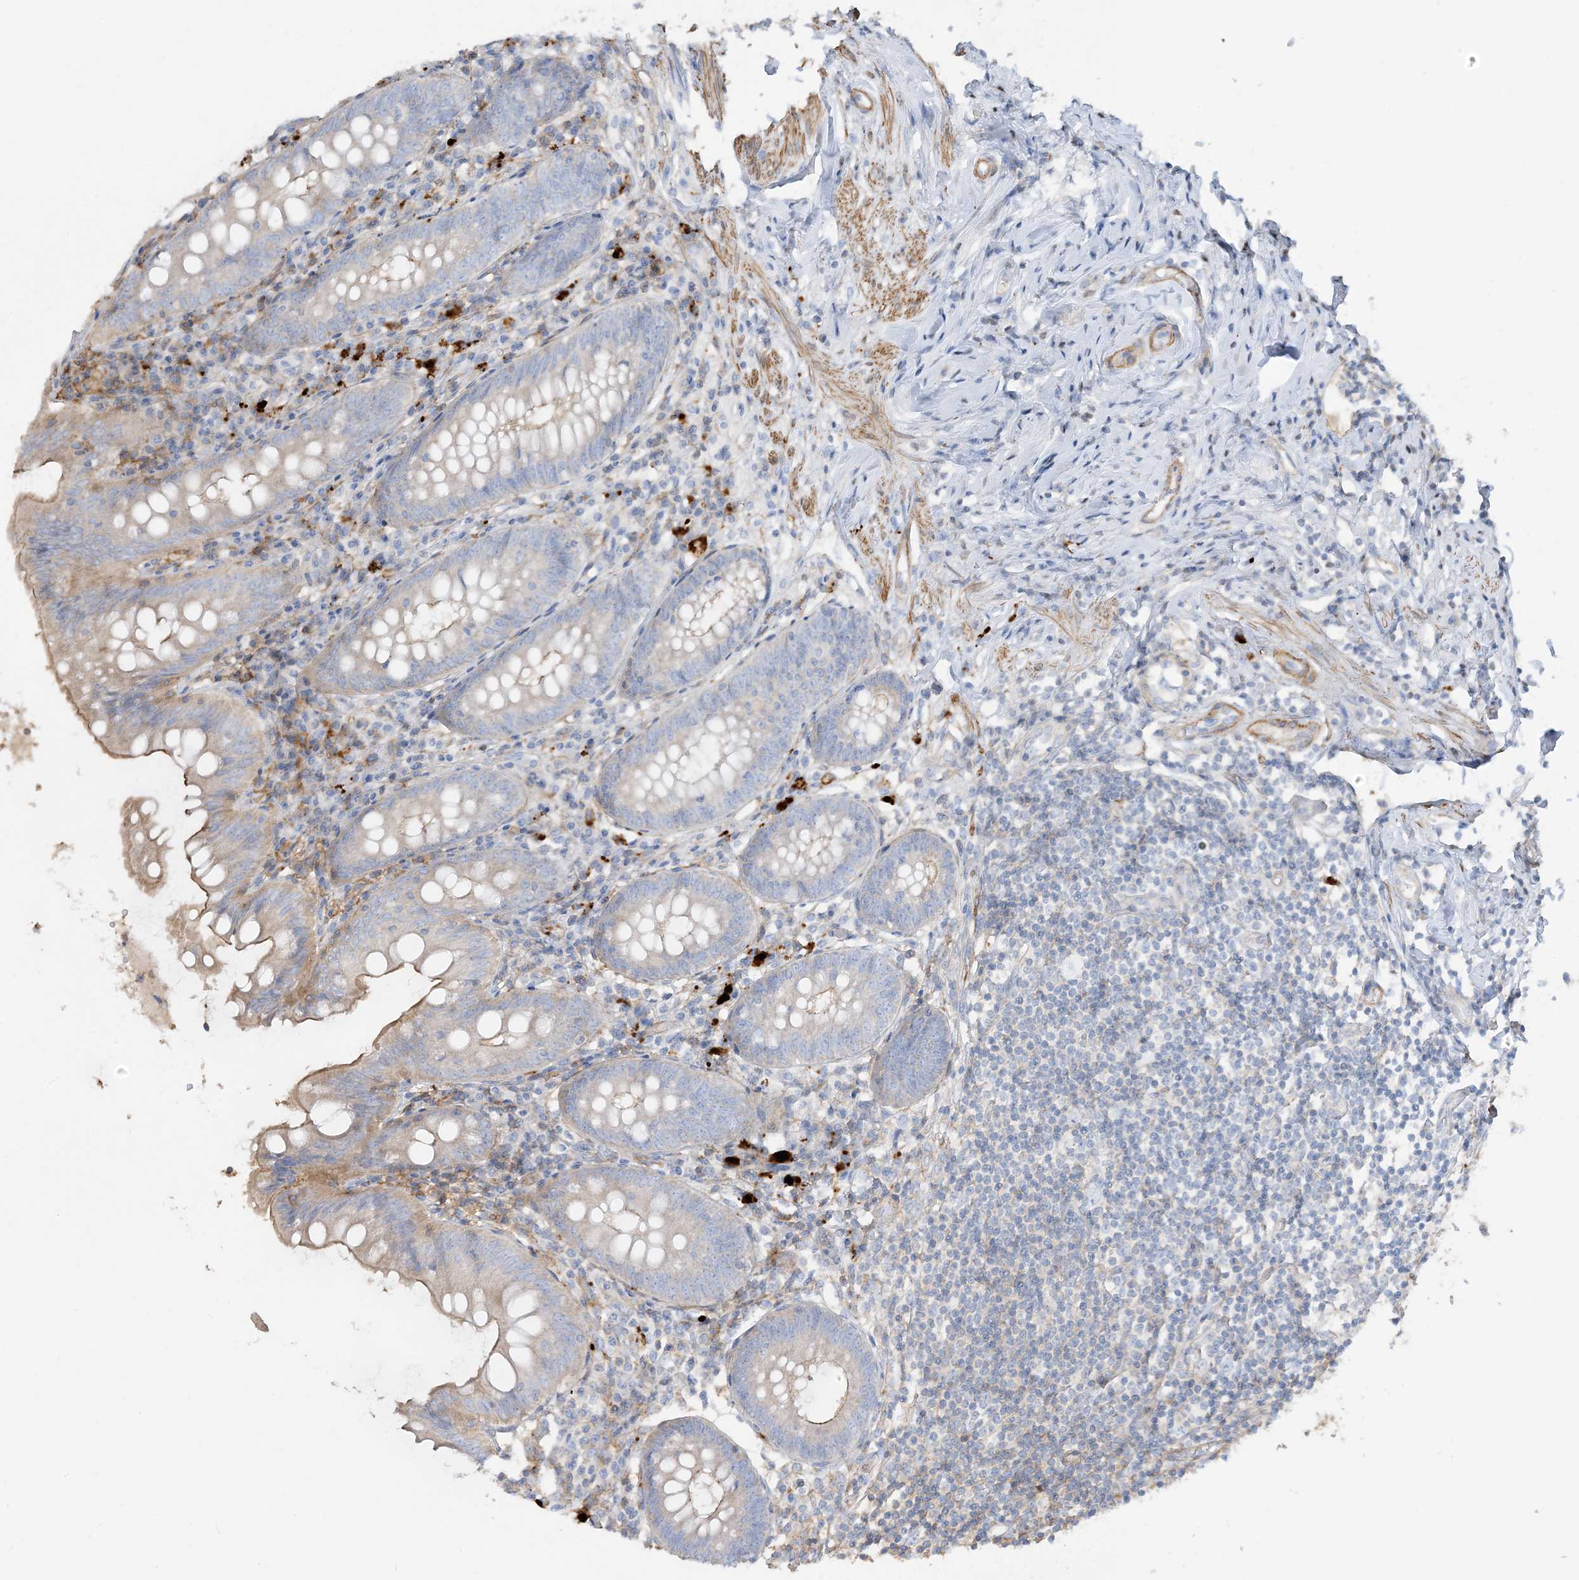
{"staining": {"intensity": "moderate", "quantity": "<25%", "location": "cytoplasmic/membranous"}, "tissue": "appendix", "cell_type": "Glandular cells", "image_type": "normal", "snomed": [{"axis": "morphology", "description": "Normal tissue, NOS"}, {"axis": "topography", "description": "Appendix"}], "caption": "This photomicrograph displays IHC staining of unremarkable human appendix, with low moderate cytoplasmic/membranous positivity in approximately <25% of glandular cells.", "gene": "GTF3C2", "patient": {"sex": "female", "age": 54}}